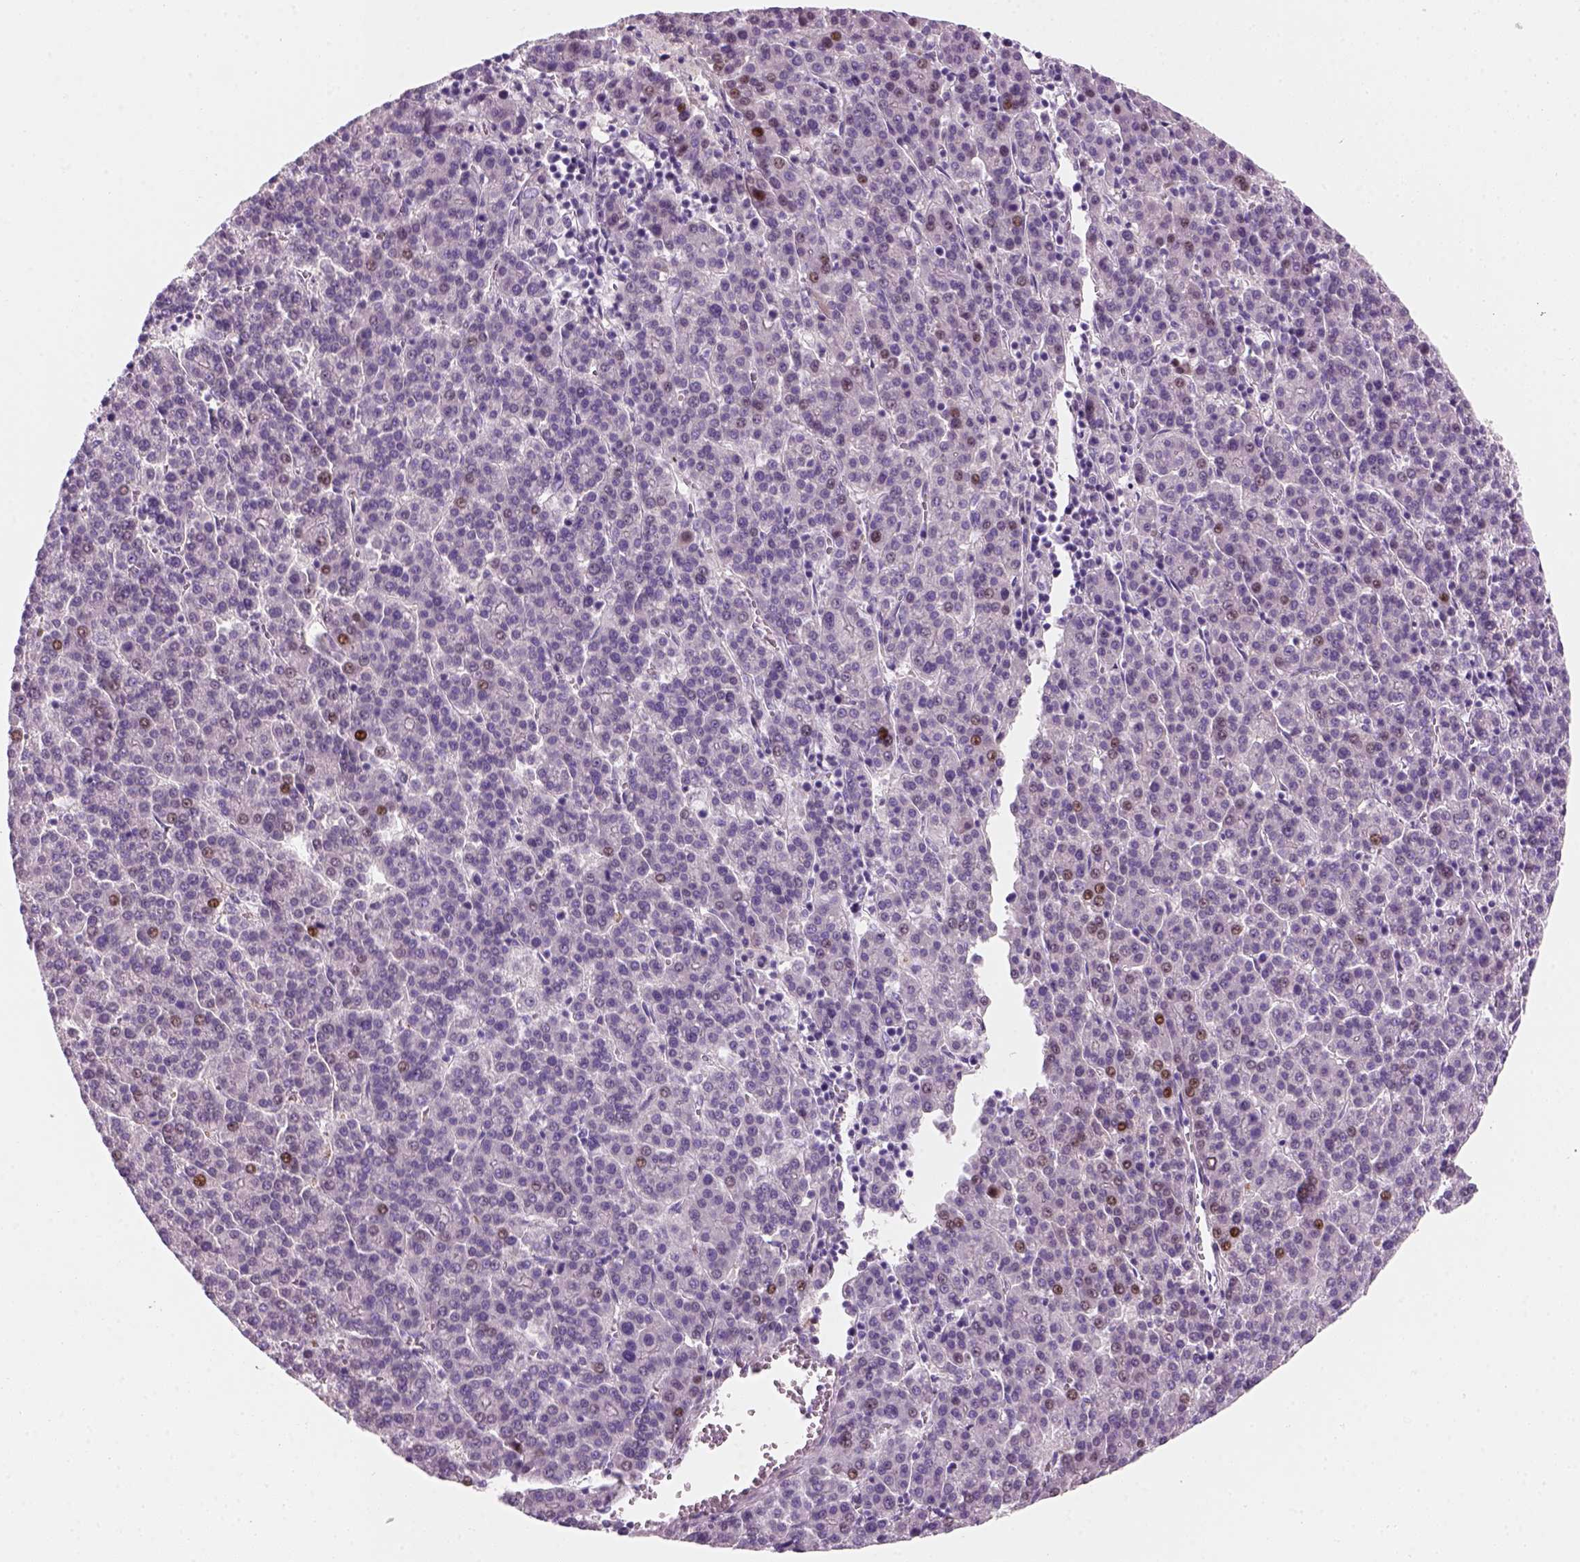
{"staining": {"intensity": "negative", "quantity": "none", "location": "none"}, "tissue": "liver cancer", "cell_type": "Tumor cells", "image_type": "cancer", "snomed": [{"axis": "morphology", "description": "Carcinoma, Hepatocellular, NOS"}, {"axis": "topography", "description": "Liver"}], "caption": "Immunohistochemical staining of liver hepatocellular carcinoma shows no significant expression in tumor cells.", "gene": "KRTAP11-1", "patient": {"sex": "female", "age": 58}}